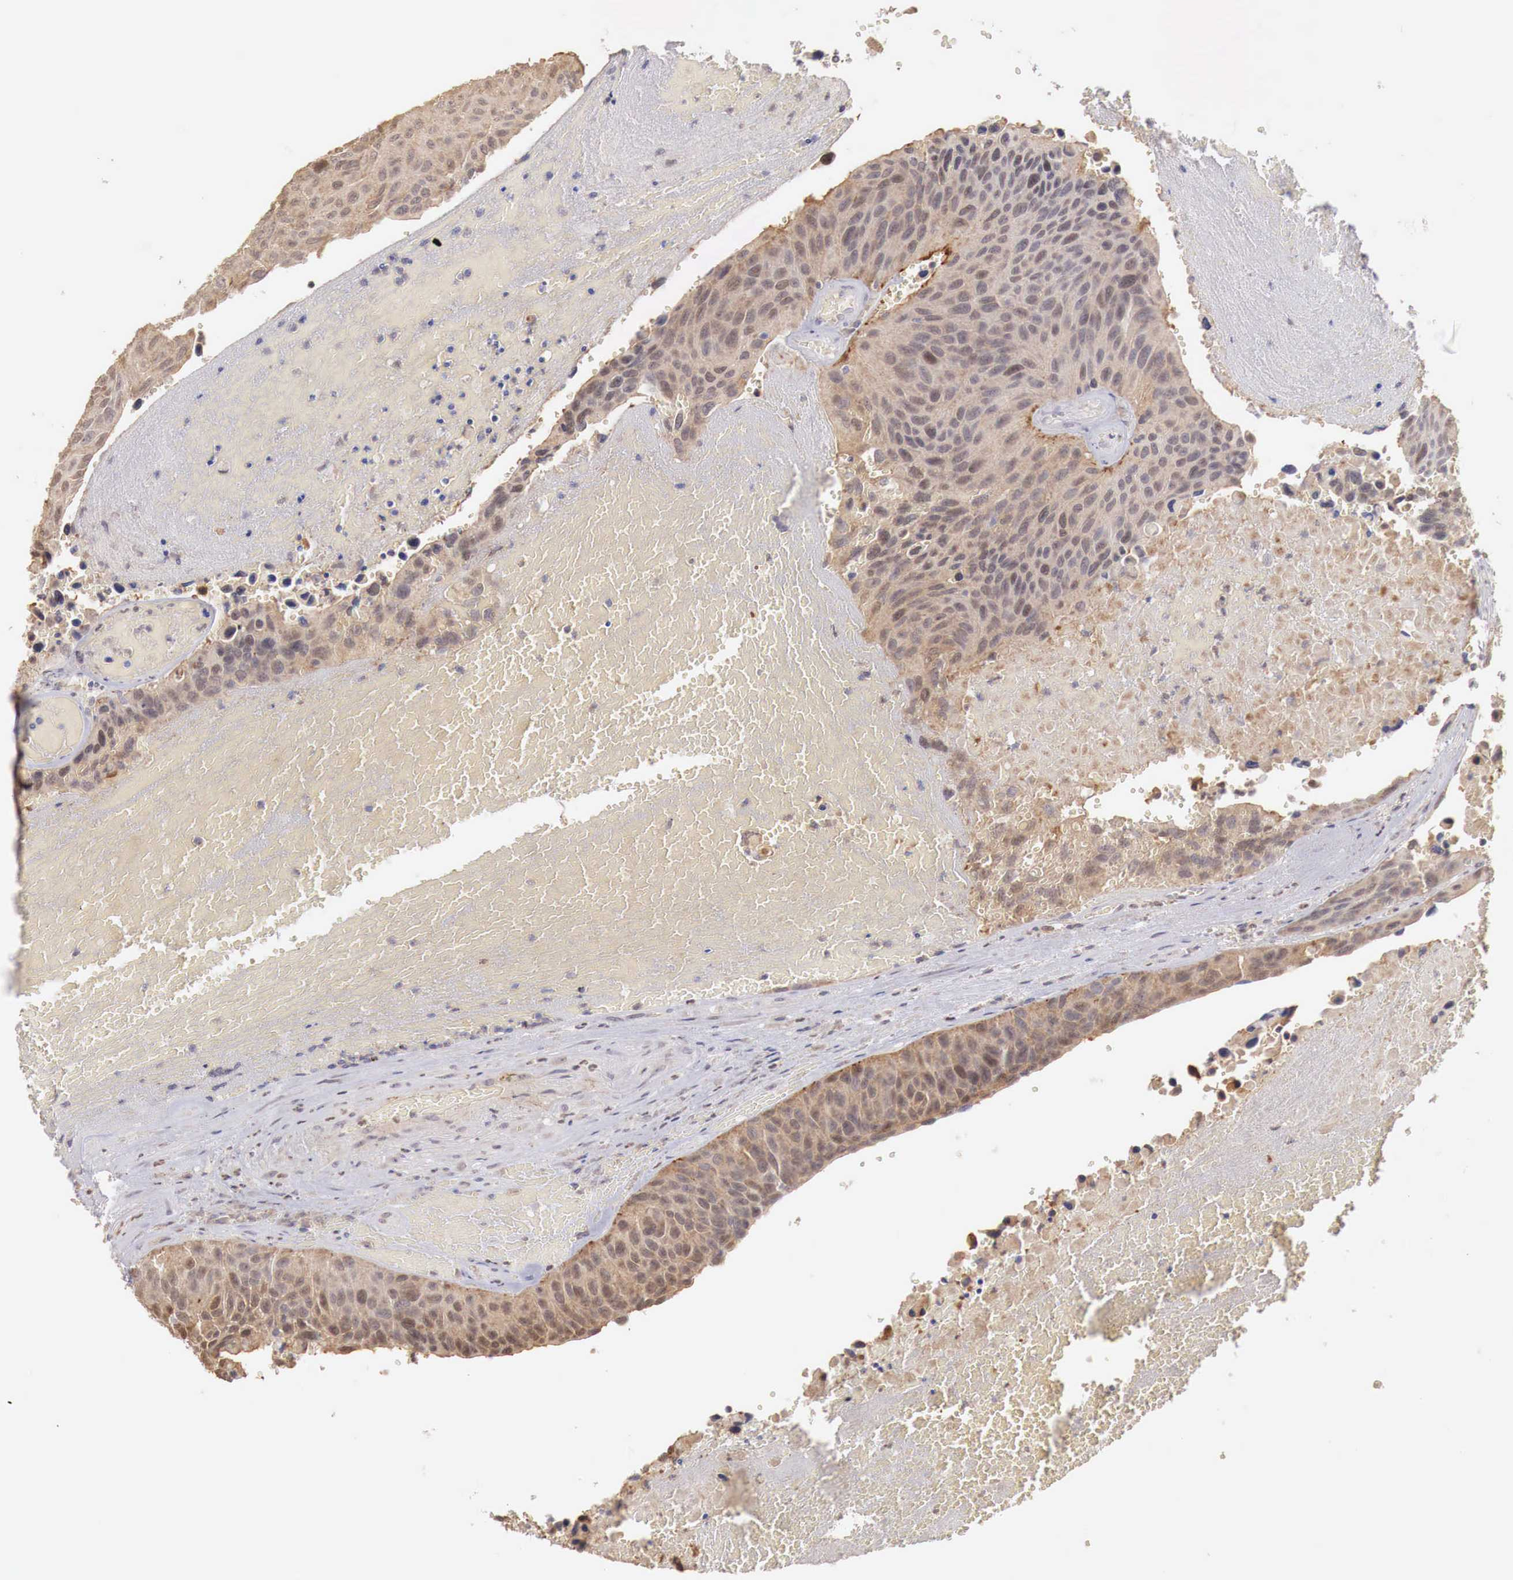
{"staining": {"intensity": "weak", "quantity": ">75%", "location": "cytoplasmic/membranous"}, "tissue": "urothelial cancer", "cell_type": "Tumor cells", "image_type": "cancer", "snomed": [{"axis": "morphology", "description": "Urothelial carcinoma, High grade"}, {"axis": "topography", "description": "Urinary bladder"}], "caption": "High-power microscopy captured an IHC histopathology image of urothelial carcinoma (high-grade), revealing weak cytoplasmic/membranous expression in about >75% of tumor cells.", "gene": "TBC1D9", "patient": {"sex": "male", "age": 66}}